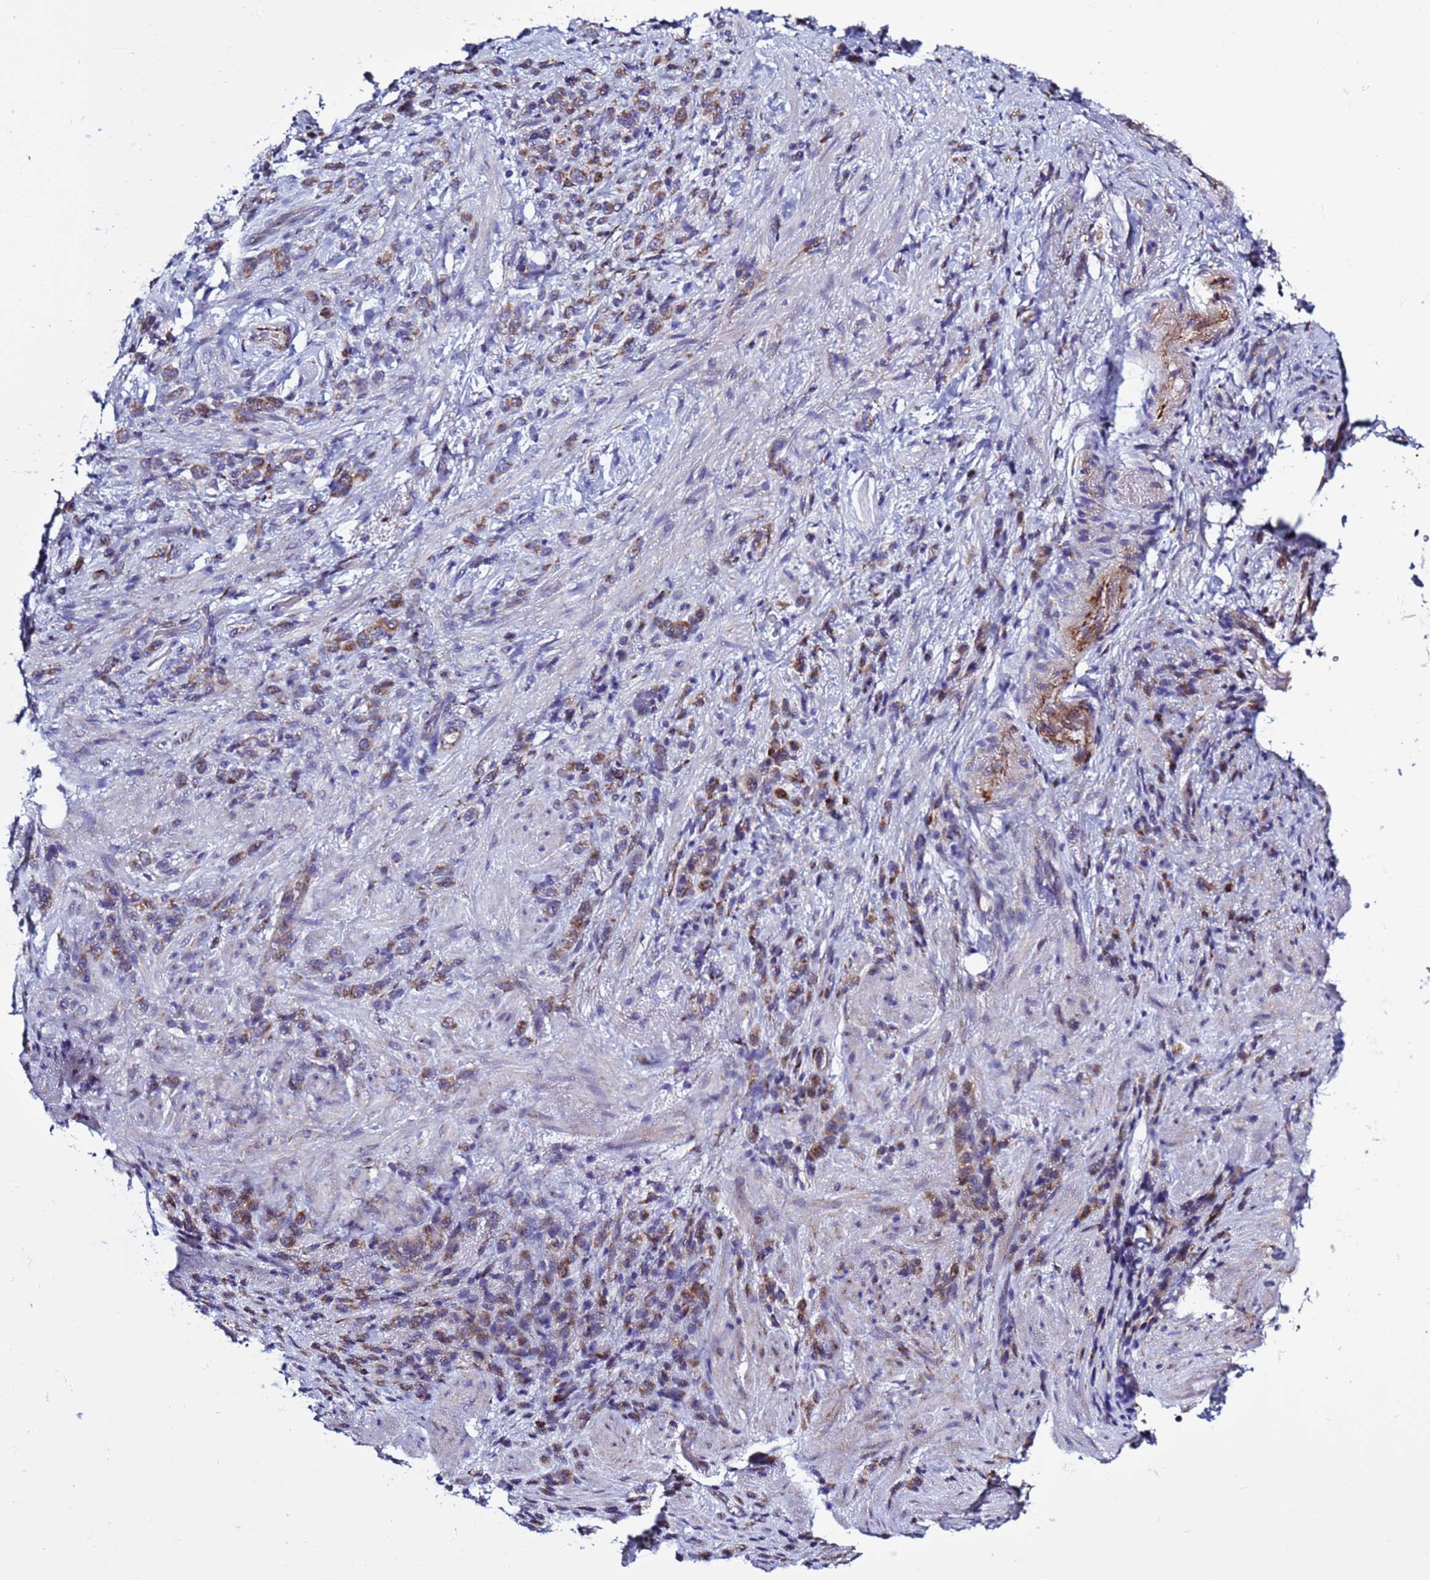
{"staining": {"intensity": "moderate", "quantity": ">75%", "location": "cytoplasmic/membranous"}, "tissue": "stomach cancer", "cell_type": "Tumor cells", "image_type": "cancer", "snomed": [{"axis": "morphology", "description": "Adenocarcinoma, NOS"}, {"axis": "topography", "description": "Stomach"}], "caption": "There is medium levels of moderate cytoplasmic/membranous staining in tumor cells of stomach cancer (adenocarcinoma), as demonstrated by immunohistochemical staining (brown color).", "gene": "ABHD17B", "patient": {"sex": "male", "age": 77}}